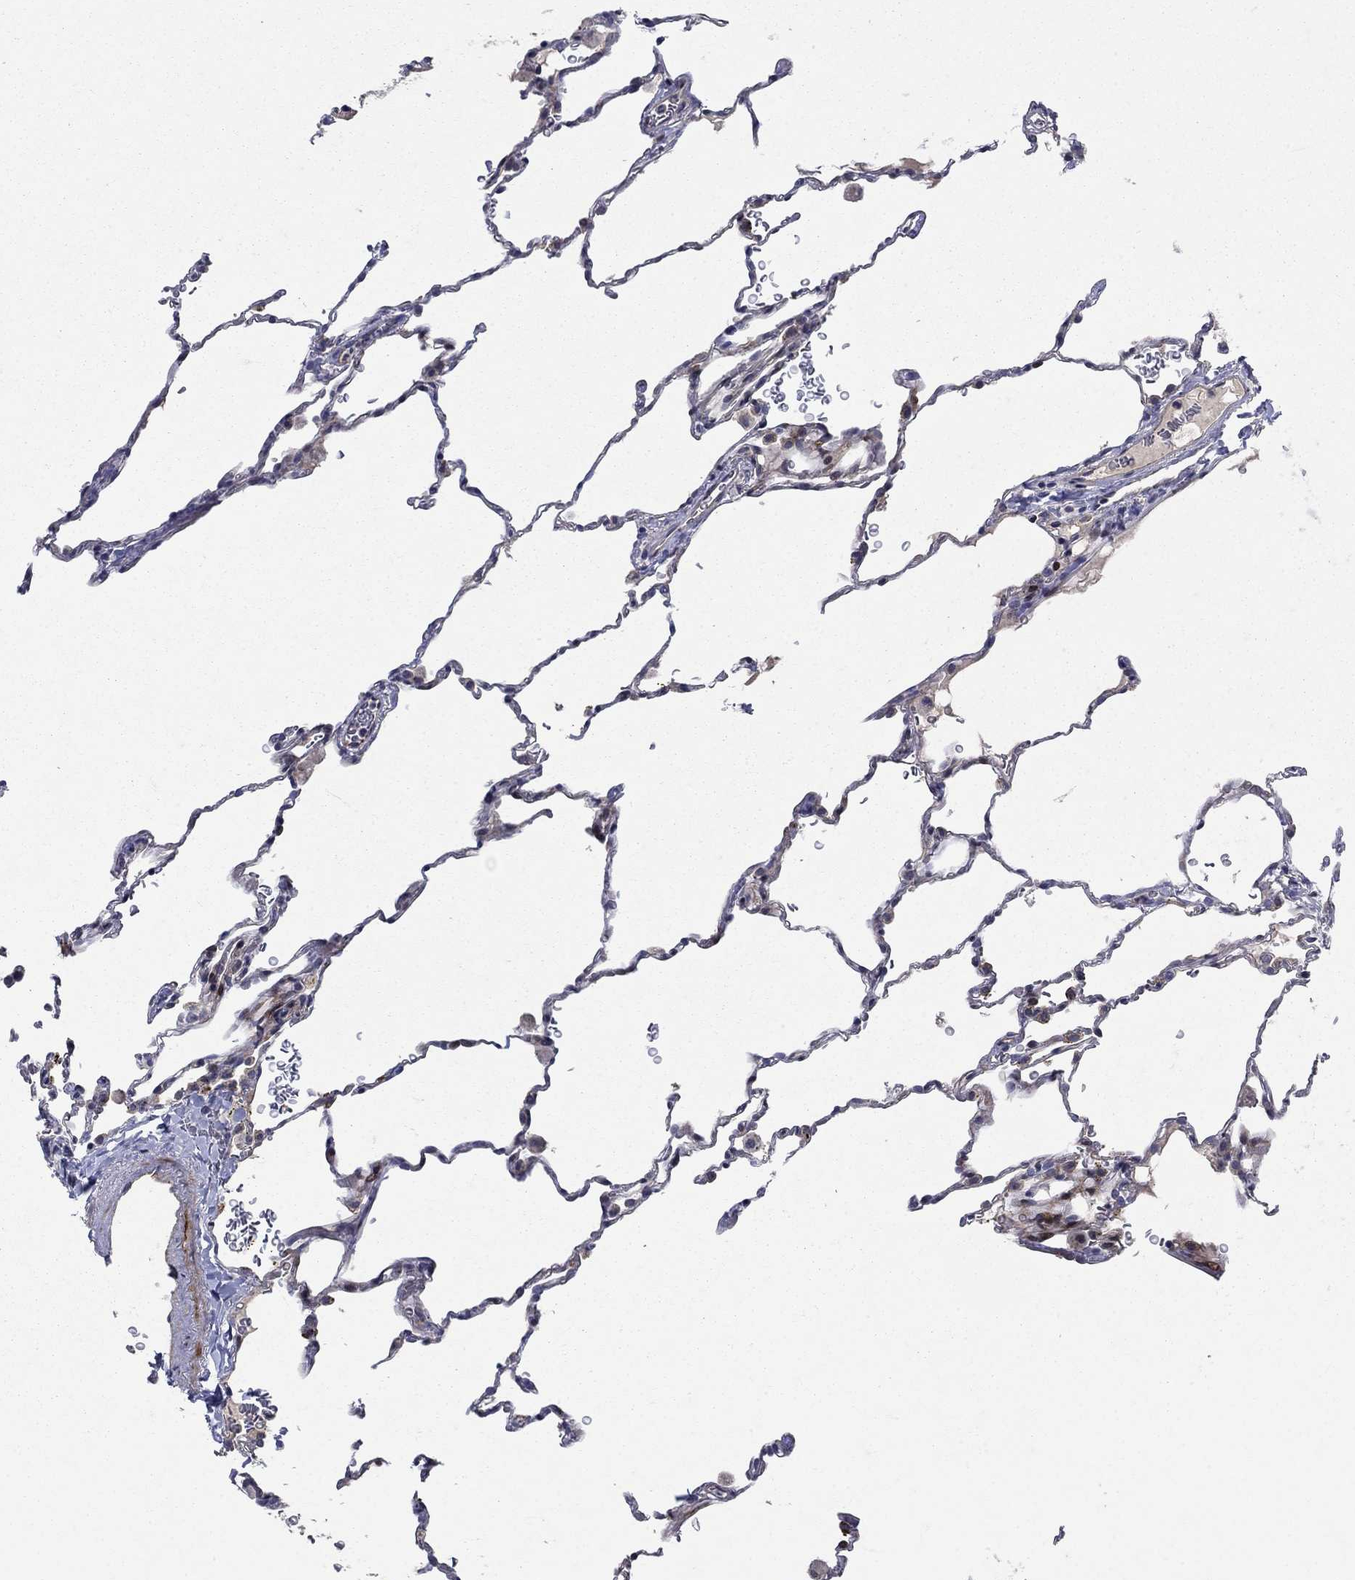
{"staining": {"intensity": "negative", "quantity": "none", "location": "none"}, "tissue": "lung", "cell_type": "Alveolar cells", "image_type": "normal", "snomed": [{"axis": "morphology", "description": "Normal tissue, NOS"}, {"axis": "morphology", "description": "Adenocarcinoma, metastatic, NOS"}, {"axis": "topography", "description": "Lung"}], "caption": "This is an IHC image of unremarkable human lung. There is no staining in alveolar cells.", "gene": "SLC7A1", "patient": {"sex": "male", "age": 45}}